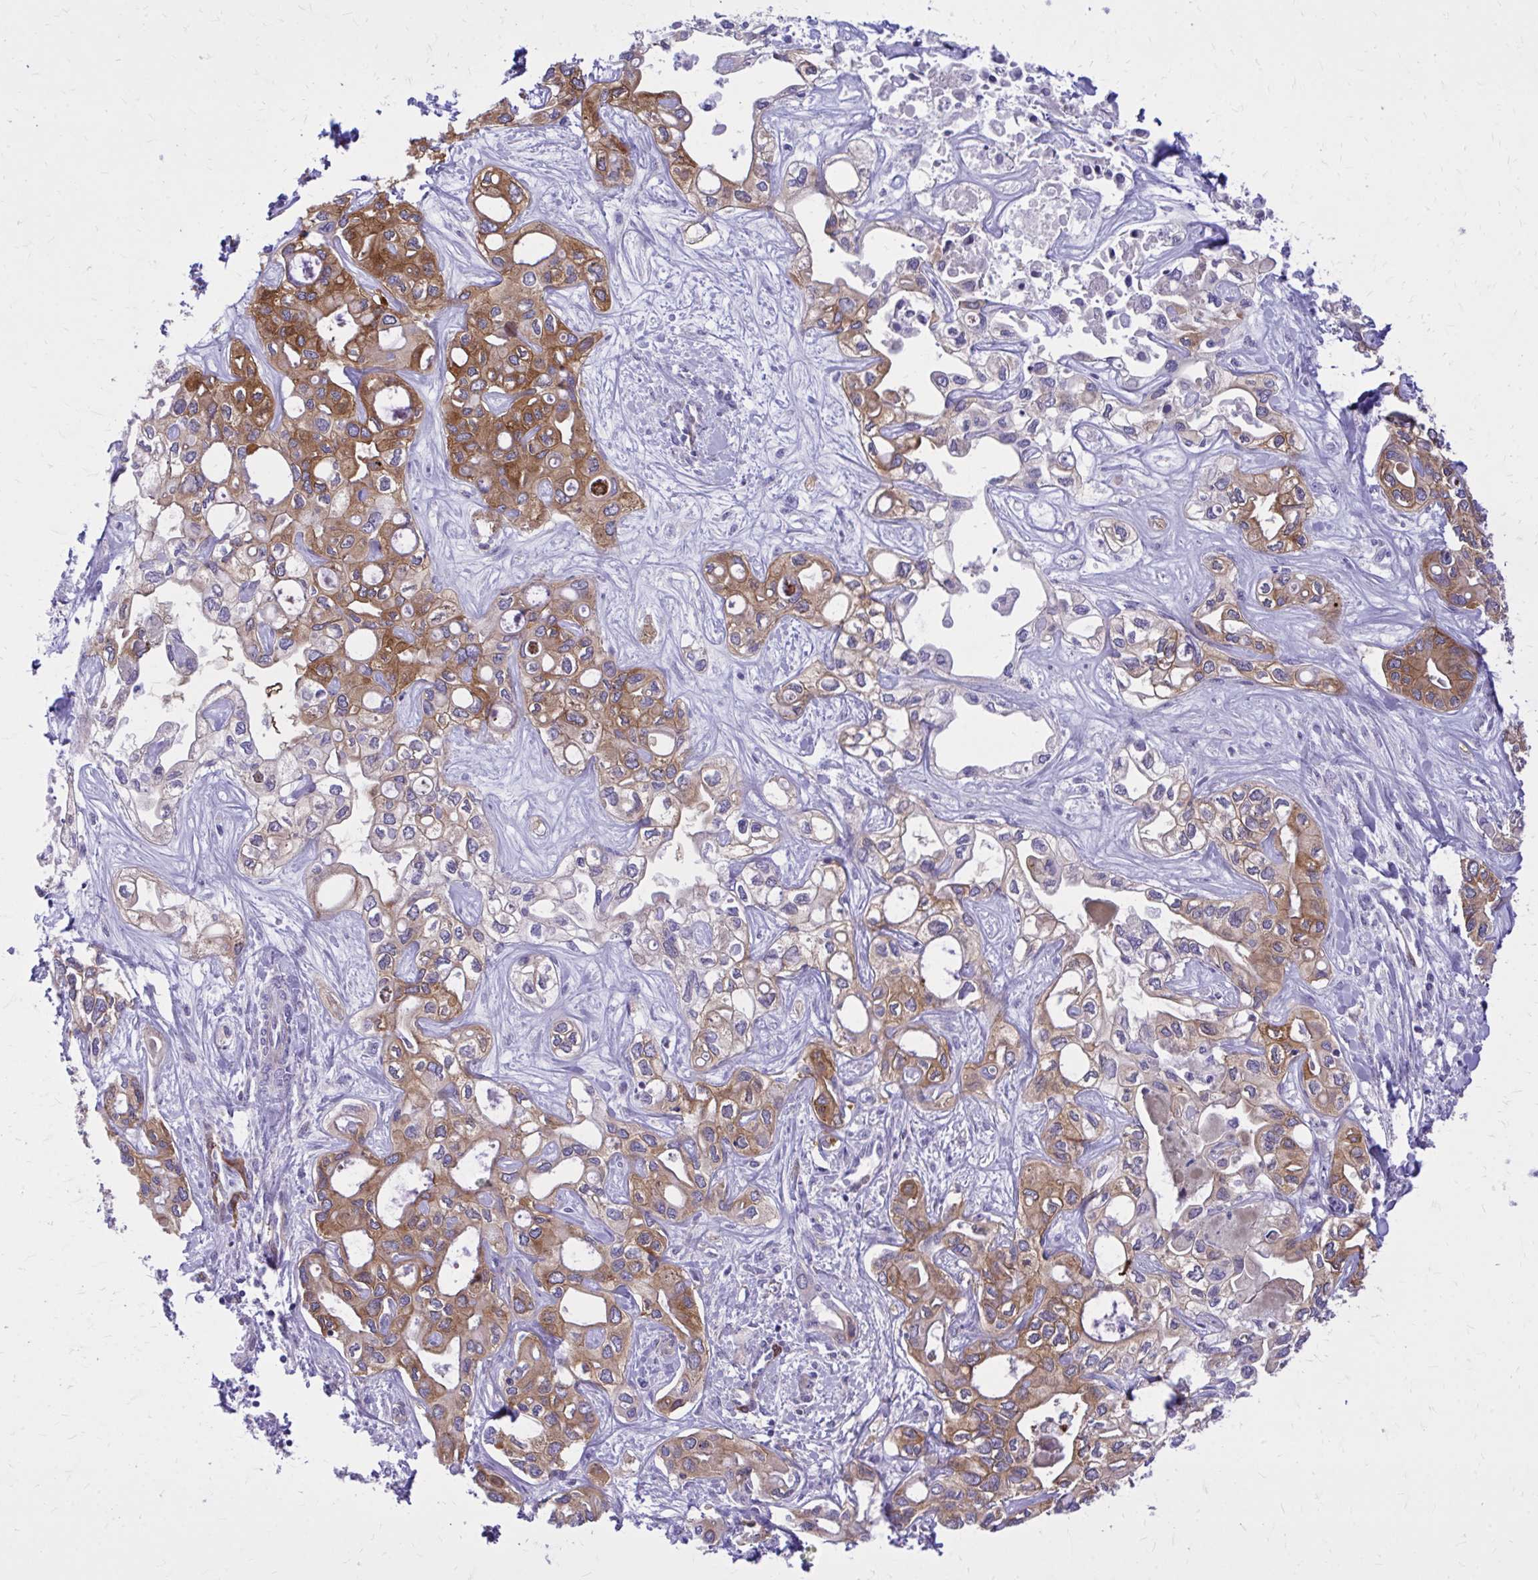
{"staining": {"intensity": "moderate", "quantity": ">75%", "location": "cytoplasmic/membranous"}, "tissue": "liver cancer", "cell_type": "Tumor cells", "image_type": "cancer", "snomed": [{"axis": "morphology", "description": "Cholangiocarcinoma"}, {"axis": "topography", "description": "Liver"}], "caption": "This micrograph displays cholangiocarcinoma (liver) stained with IHC to label a protein in brown. The cytoplasmic/membranous of tumor cells show moderate positivity for the protein. Nuclei are counter-stained blue.", "gene": "EPB41L1", "patient": {"sex": "female", "age": 64}}